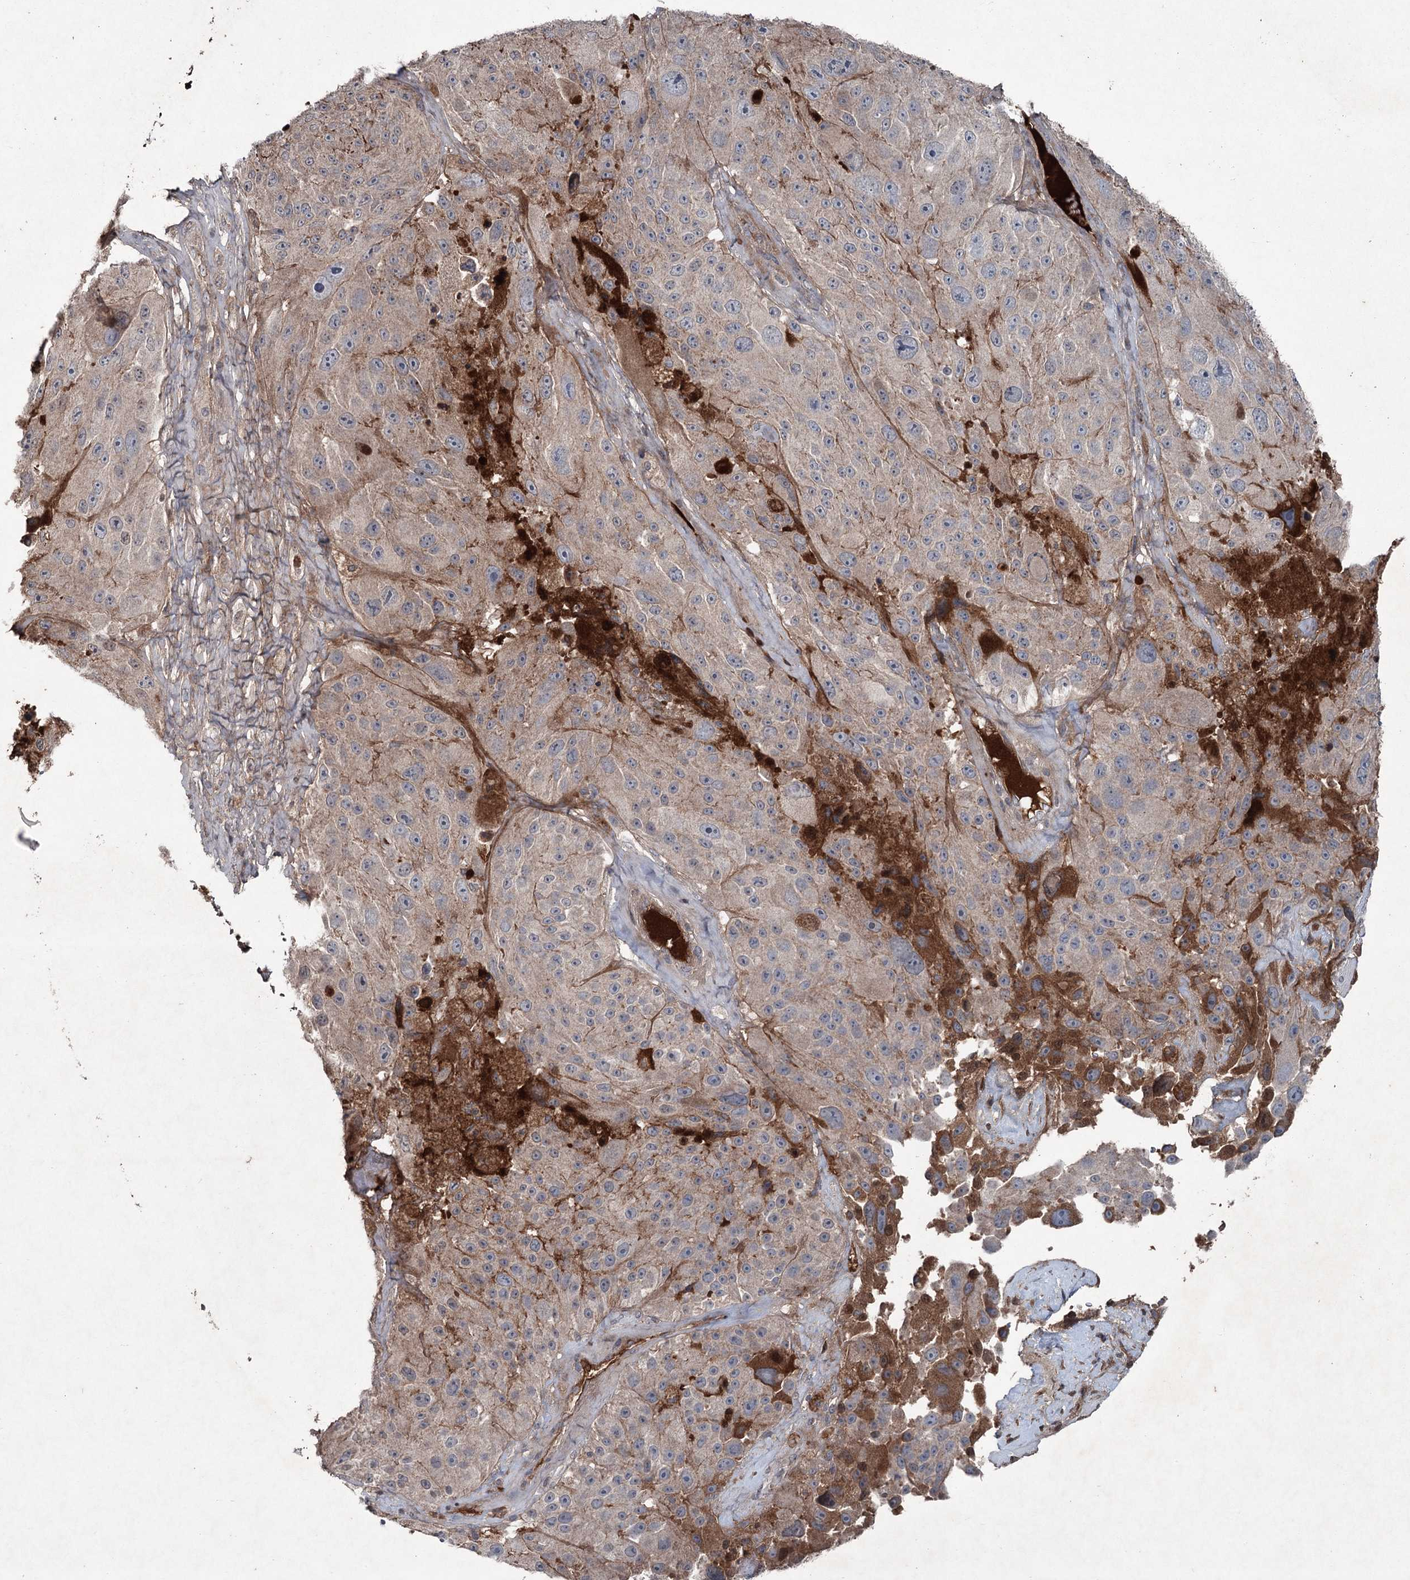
{"staining": {"intensity": "weak", "quantity": "<25%", "location": "cytoplasmic/membranous"}, "tissue": "melanoma", "cell_type": "Tumor cells", "image_type": "cancer", "snomed": [{"axis": "morphology", "description": "Malignant melanoma, Metastatic site"}, {"axis": "topography", "description": "Lymph node"}], "caption": "This is an immunohistochemistry (IHC) photomicrograph of melanoma. There is no staining in tumor cells.", "gene": "PGLYRP2", "patient": {"sex": "male", "age": 62}}